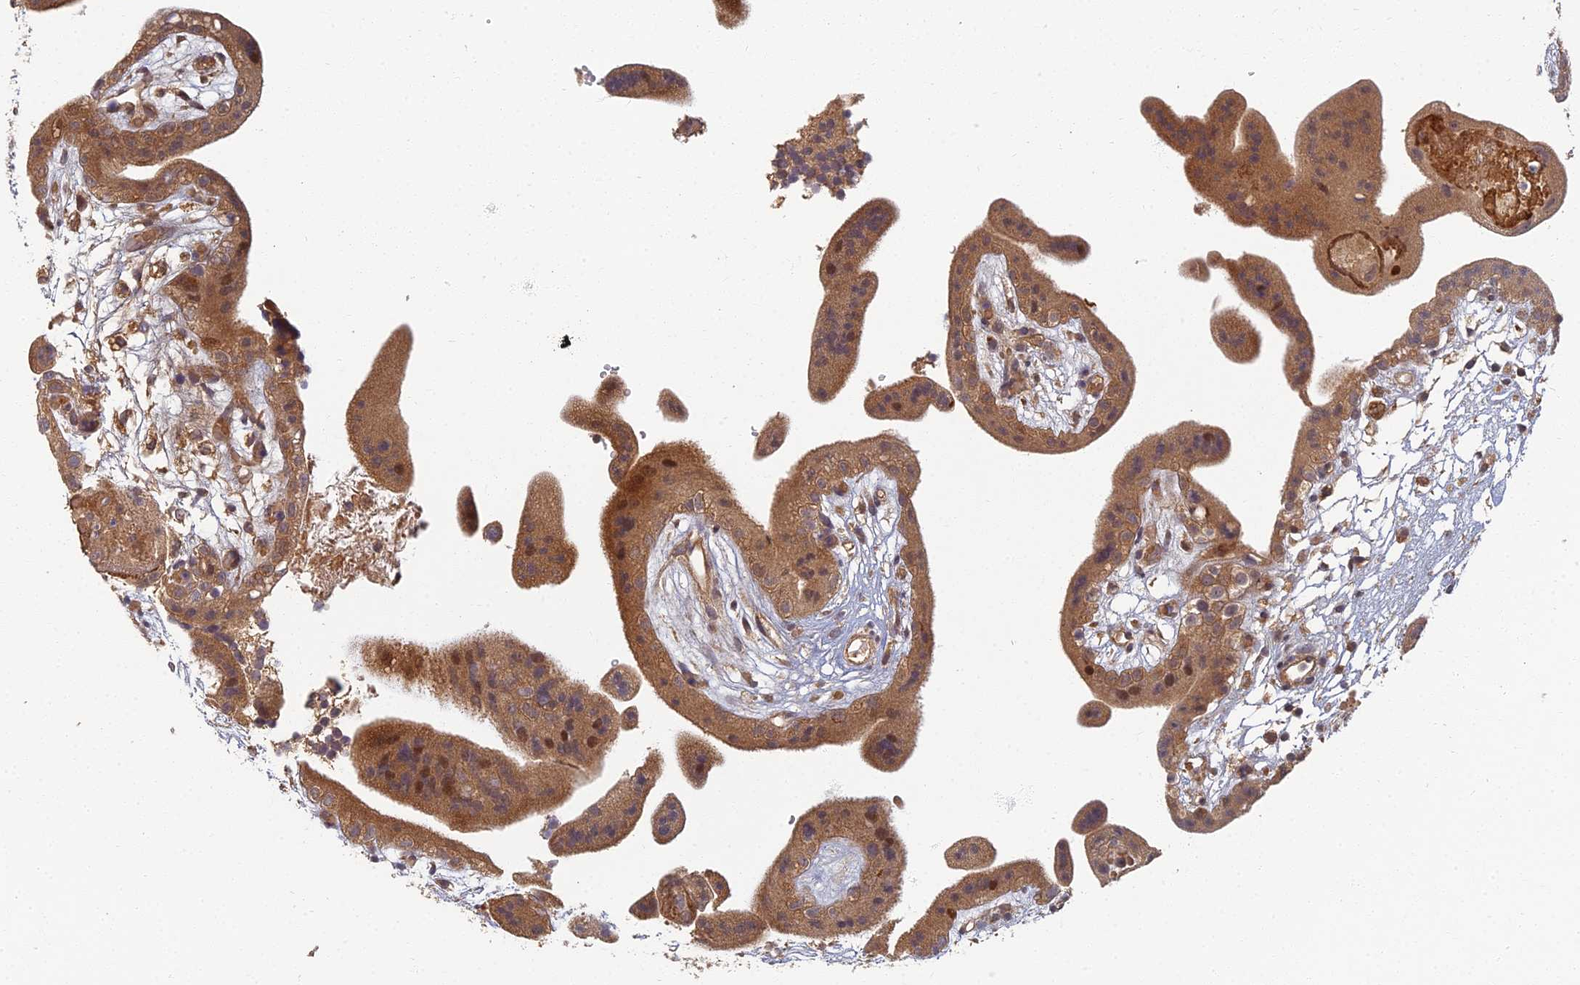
{"staining": {"intensity": "moderate", "quantity": ">75%", "location": "cytoplasmic/membranous"}, "tissue": "placenta", "cell_type": "Decidual cells", "image_type": "normal", "snomed": [{"axis": "morphology", "description": "Normal tissue, NOS"}, {"axis": "topography", "description": "Placenta"}], "caption": "Placenta stained with DAB immunohistochemistry (IHC) shows medium levels of moderate cytoplasmic/membranous staining in approximately >75% of decidual cells. (brown staining indicates protein expression, while blue staining denotes nuclei).", "gene": "INO80D", "patient": {"sex": "female", "age": 18}}